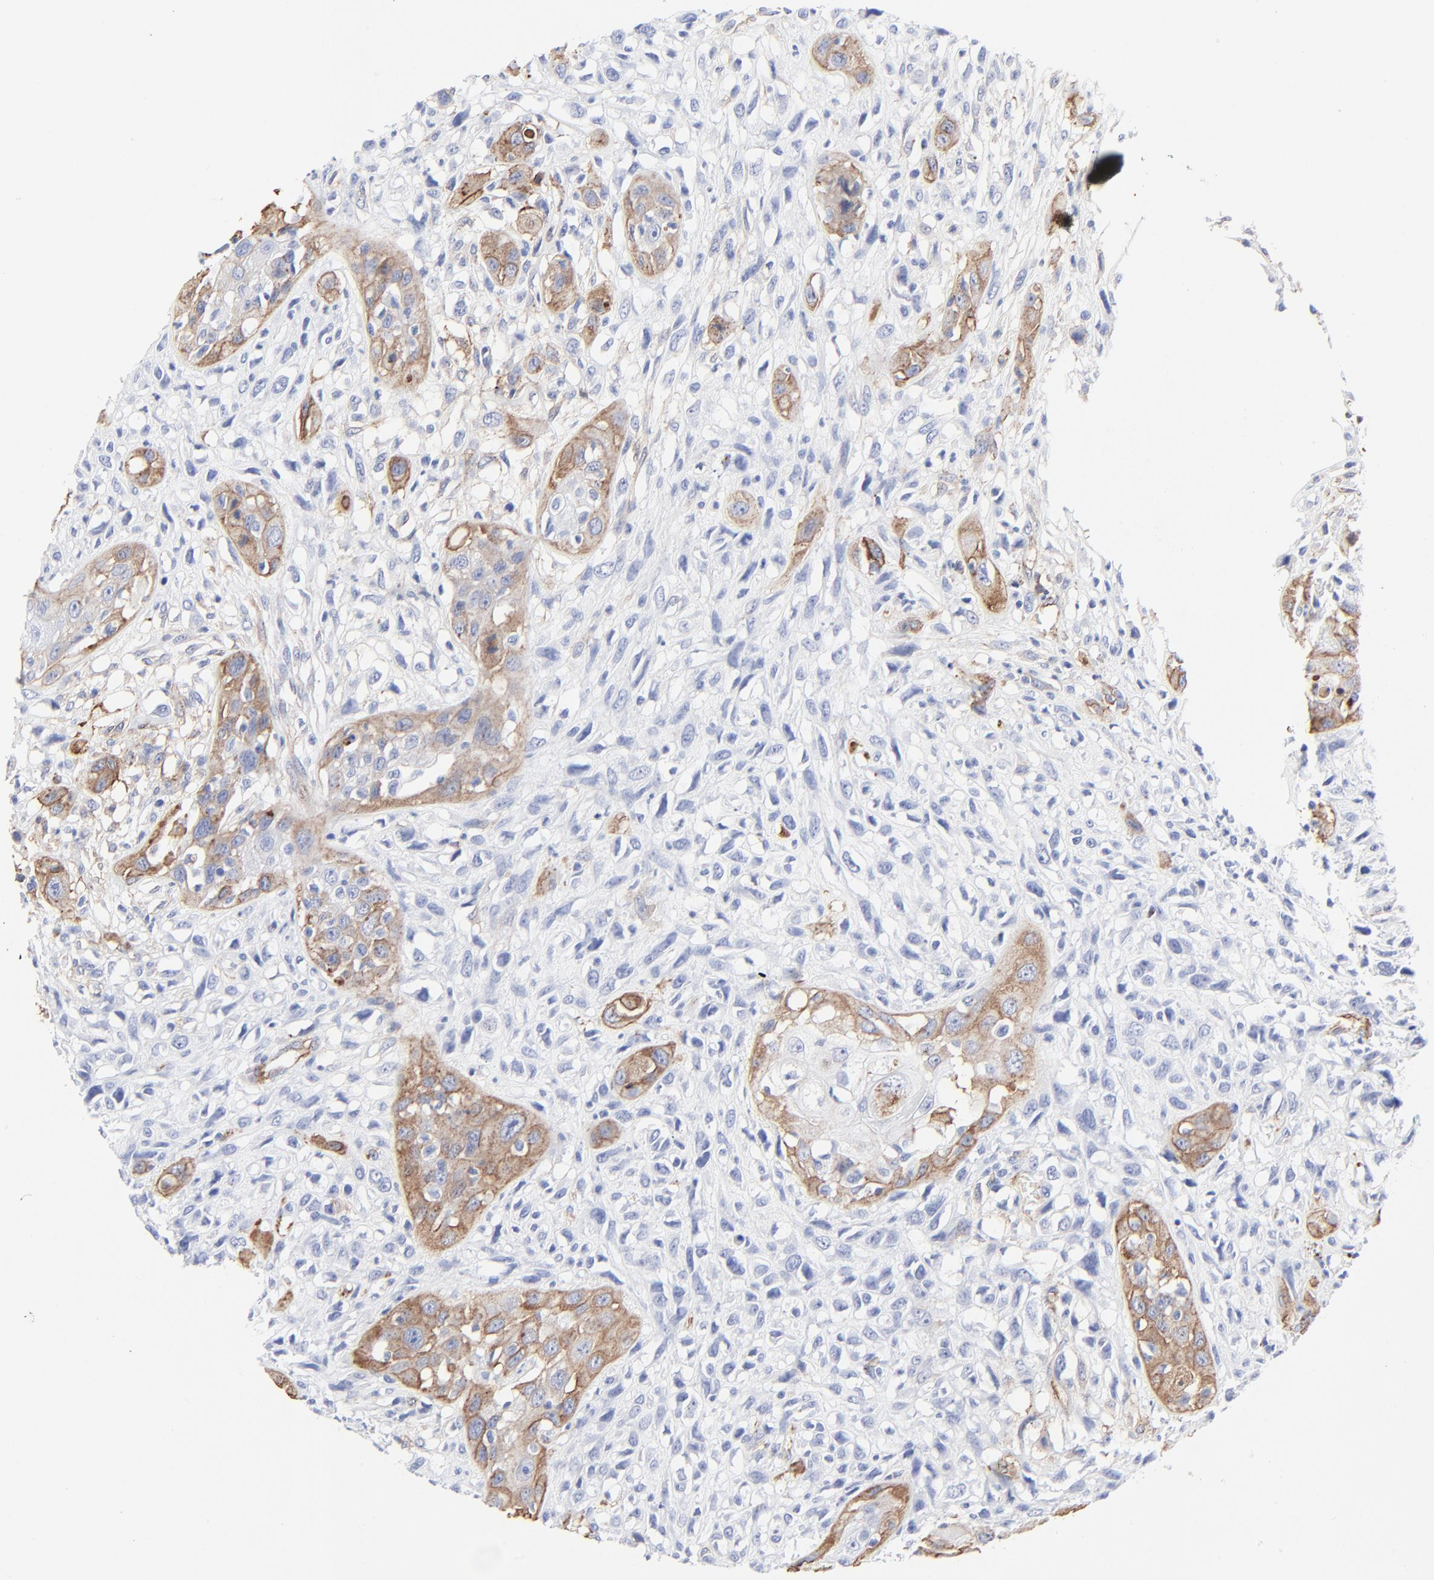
{"staining": {"intensity": "strong", "quantity": "<25%", "location": "cytoplasmic/membranous"}, "tissue": "head and neck cancer", "cell_type": "Tumor cells", "image_type": "cancer", "snomed": [{"axis": "morphology", "description": "Necrosis, NOS"}, {"axis": "morphology", "description": "Neoplasm, malignant, NOS"}, {"axis": "topography", "description": "Salivary gland"}, {"axis": "topography", "description": "Head-Neck"}], "caption": "A histopathology image of head and neck cancer (neoplasm (malignant)) stained for a protein demonstrates strong cytoplasmic/membranous brown staining in tumor cells.", "gene": "CAV1", "patient": {"sex": "male", "age": 43}}